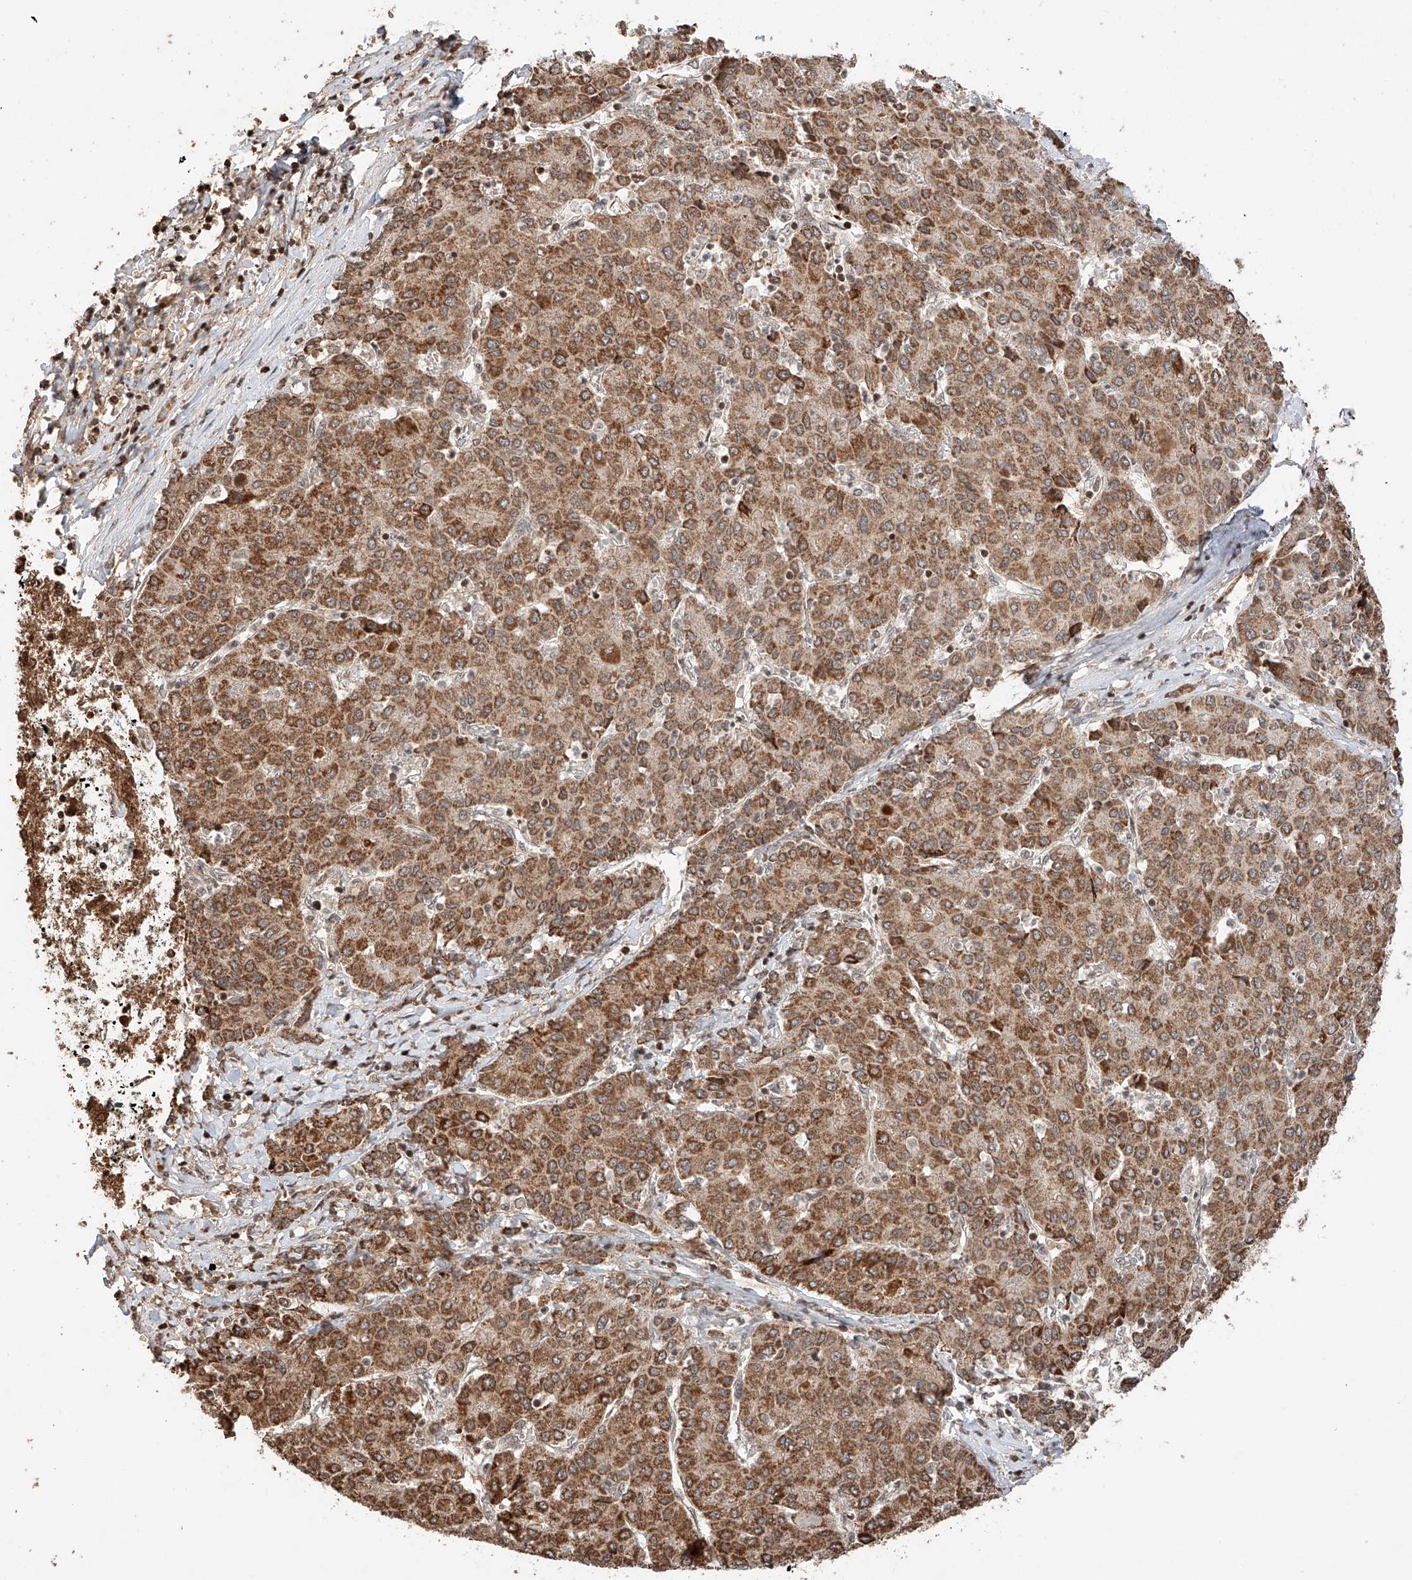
{"staining": {"intensity": "moderate", "quantity": ">75%", "location": "cytoplasmic/membranous"}, "tissue": "liver cancer", "cell_type": "Tumor cells", "image_type": "cancer", "snomed": [{"axis": "morphology", "description": "Carcinoma, Hepatocellular, NOS"}, {"axis": "topography", "description": "Liver"}], "caption": "This photomicrograph reveals liver hepatocellular carcinoma stained with IHC to label a protein in brown. The cytoplasmic/membranous of tumor cells show moderate positivity for the protein. Nuclei are counter-stained blue.", "gene": "ARHGAP33", "patient": {"sex": "male", "age": 65}}